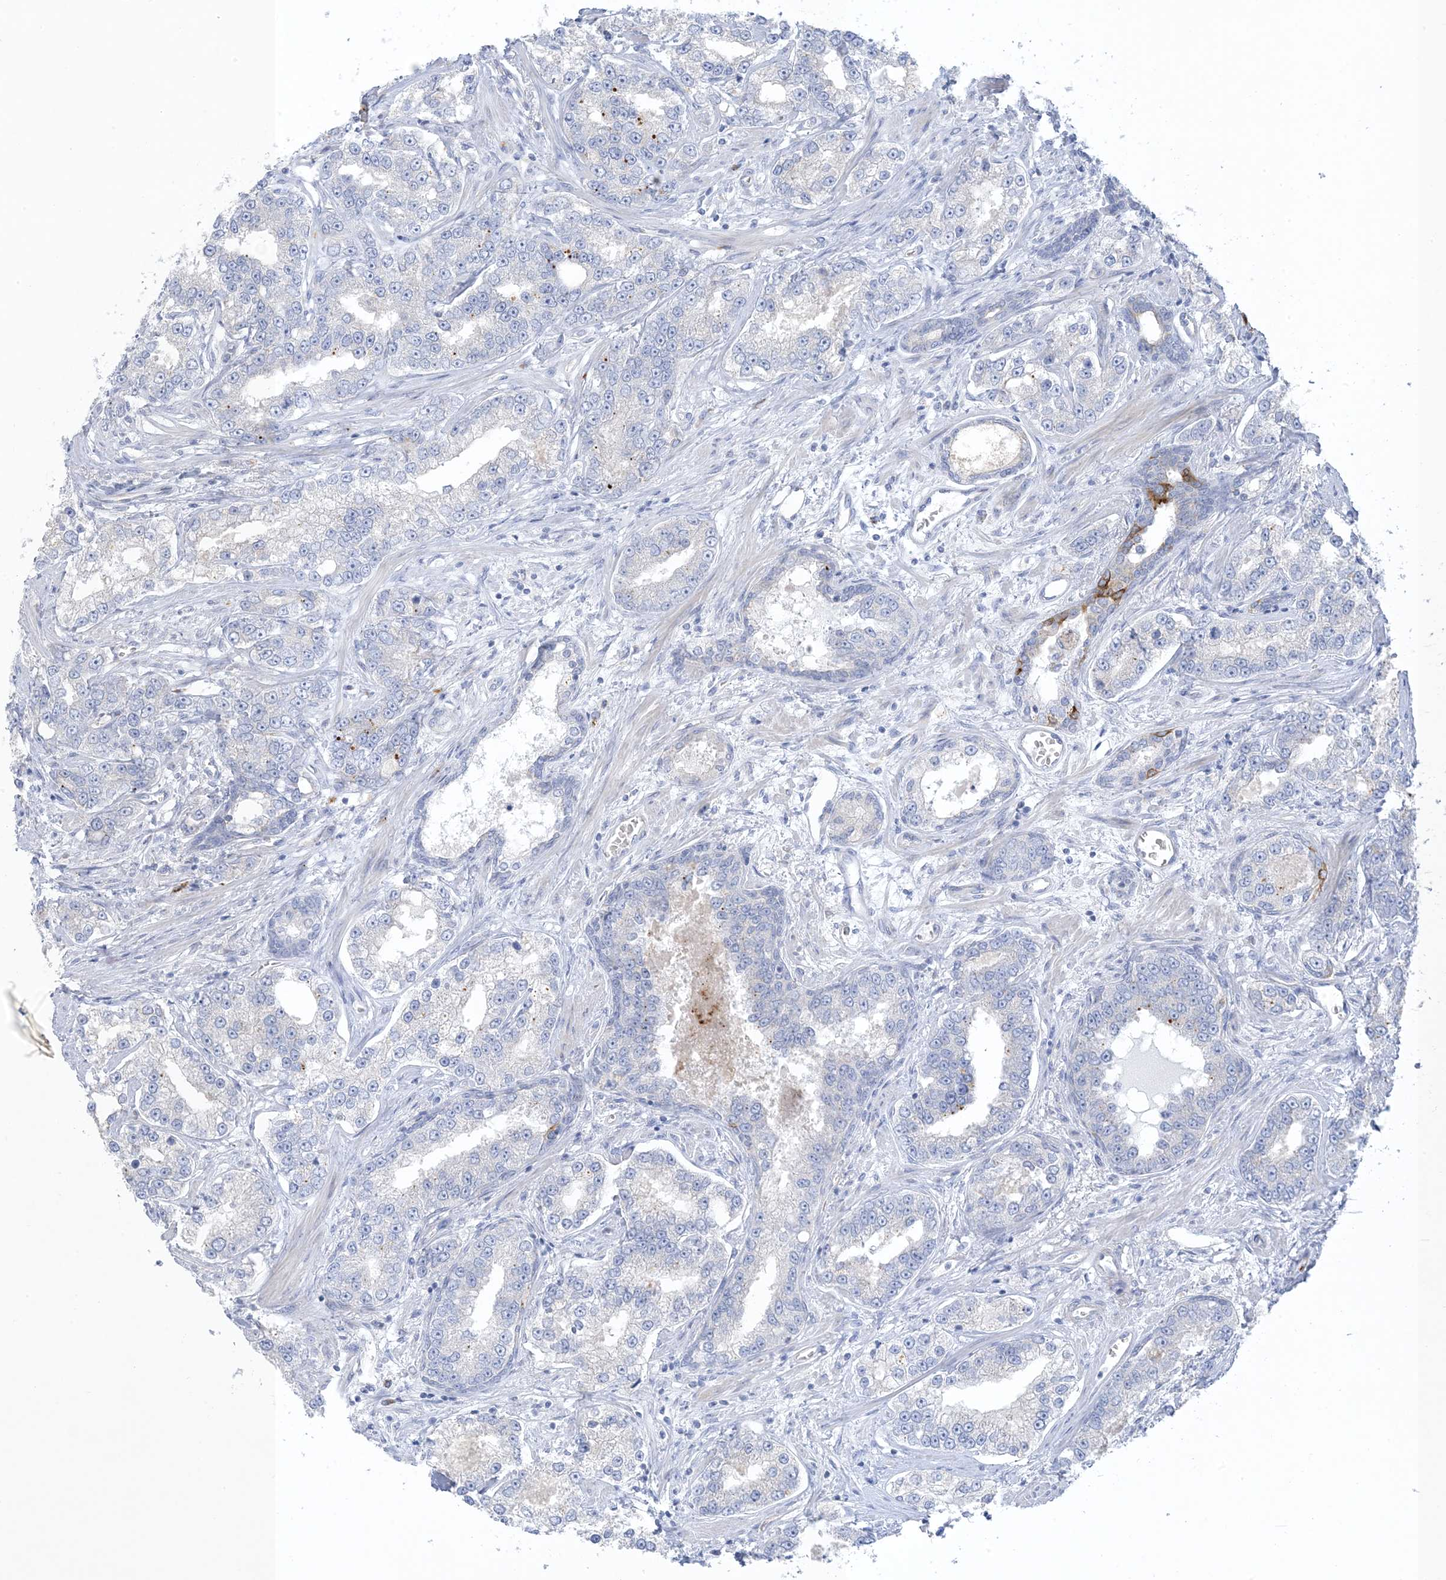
{"staining": {"intensity": "negative", "quantity": "none", "location": "none"}, "tissue": "prostate cancer", "cell_type": "Tumor cells", "image_type": "cancer", "snomed": [{"axis": "morphology", "description": "Normal tissue, NOS"}, {"axis": "morphology", "description": "Adenocarcinoma, High grade"}, {"axis": "topography", "description": "Prostate"}], "caption": "DAB immunohistochemical staining of human prostate cancer (high-grade adenocarcinoma) displays no significant staining in tumor cells.", "gene": "XIRP2", "patient": {"sex": "male", "age": 83}}